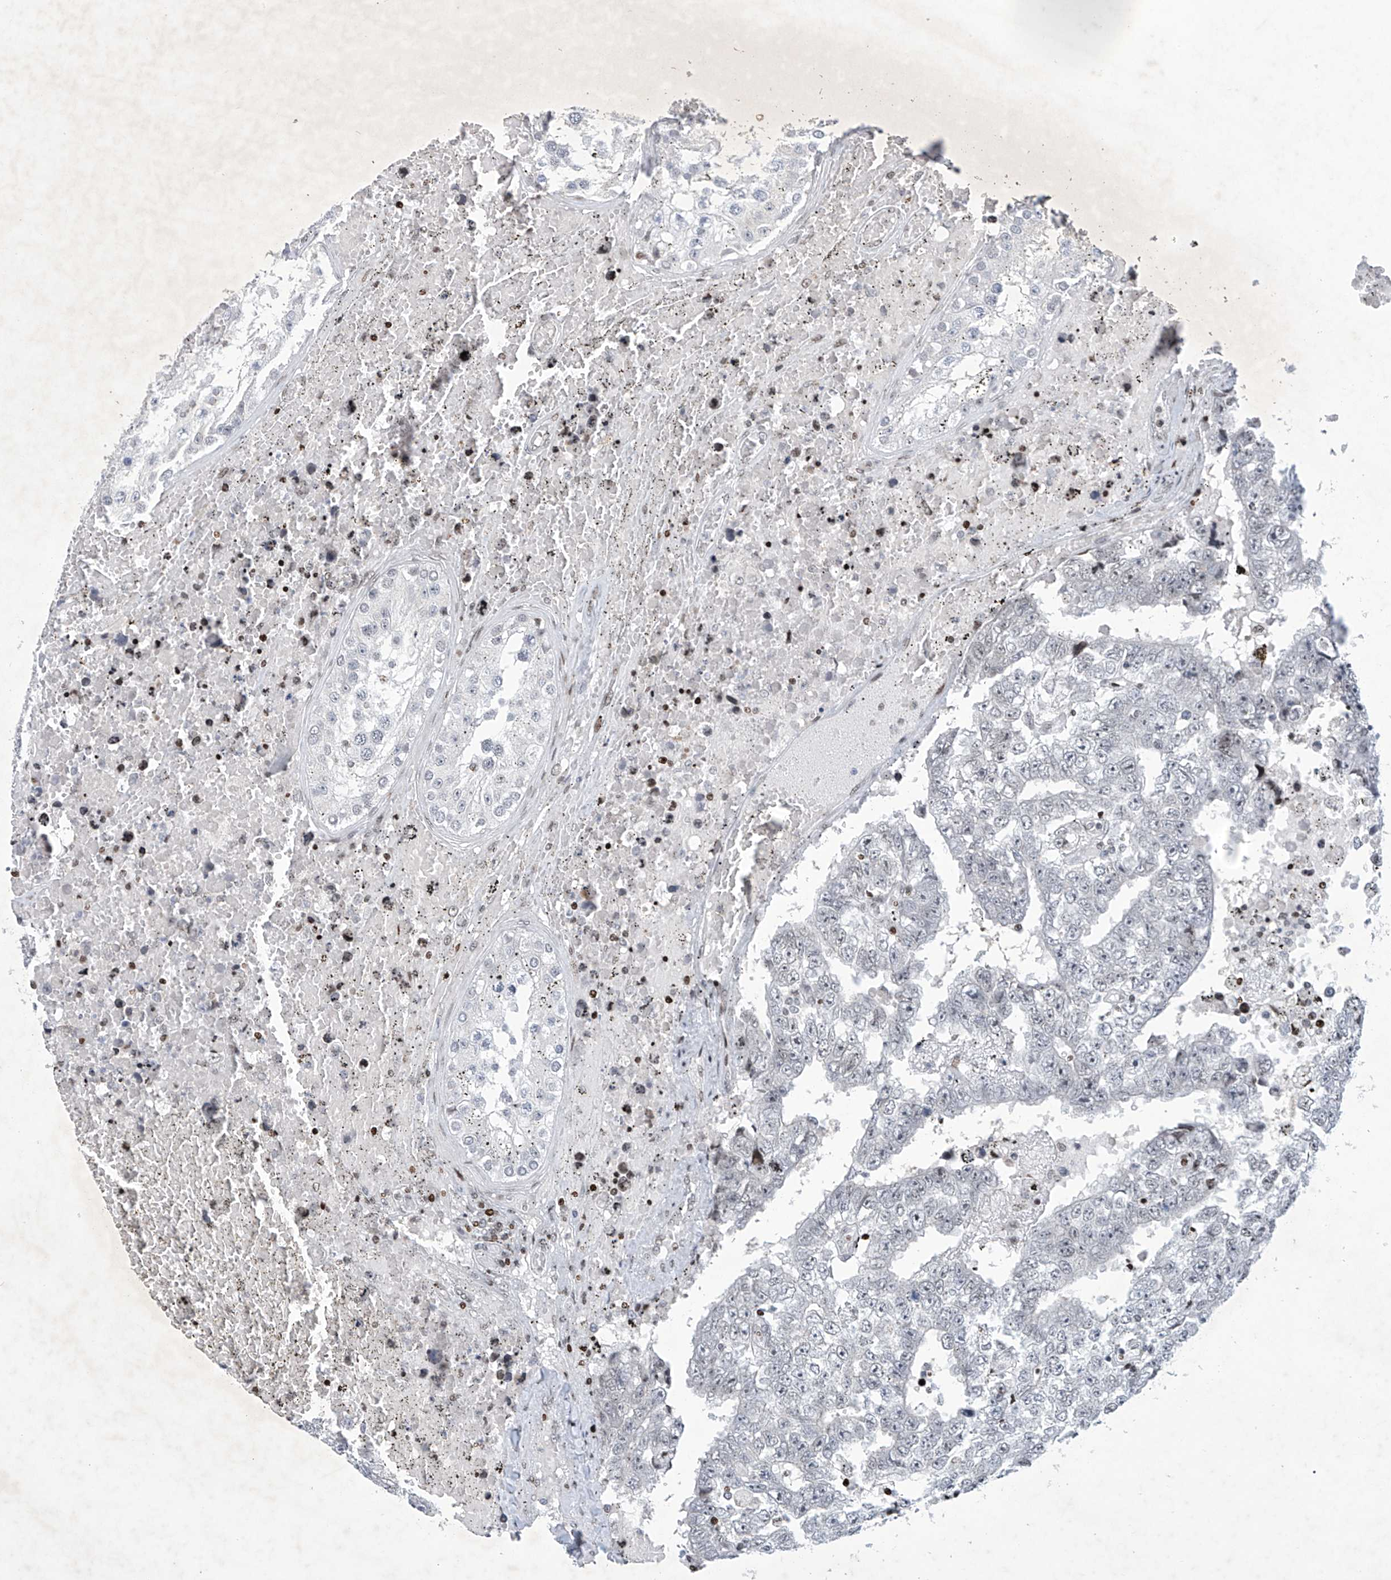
{"staining": {"intensity": "weak", "quantity": "25%-75%", "location": "nuclear"}, "tissue": "testis cancer", "cell_type": "Tumor cells", "image_type": "cancer", "snomed": [{"axis": "morphology", "description": "Carcinoma, Embryonal, NOS"}, {"axis": "topography", "description": "Testis"}], "caption": "A photomicrograph showing weak nuclear staining in approximately 25%-75% of tumor cells in testis cancer, as visualized by brown immunohistochemical staining.", "gene": "RFX7", "patient": {"sex": "male", "age": 25}}